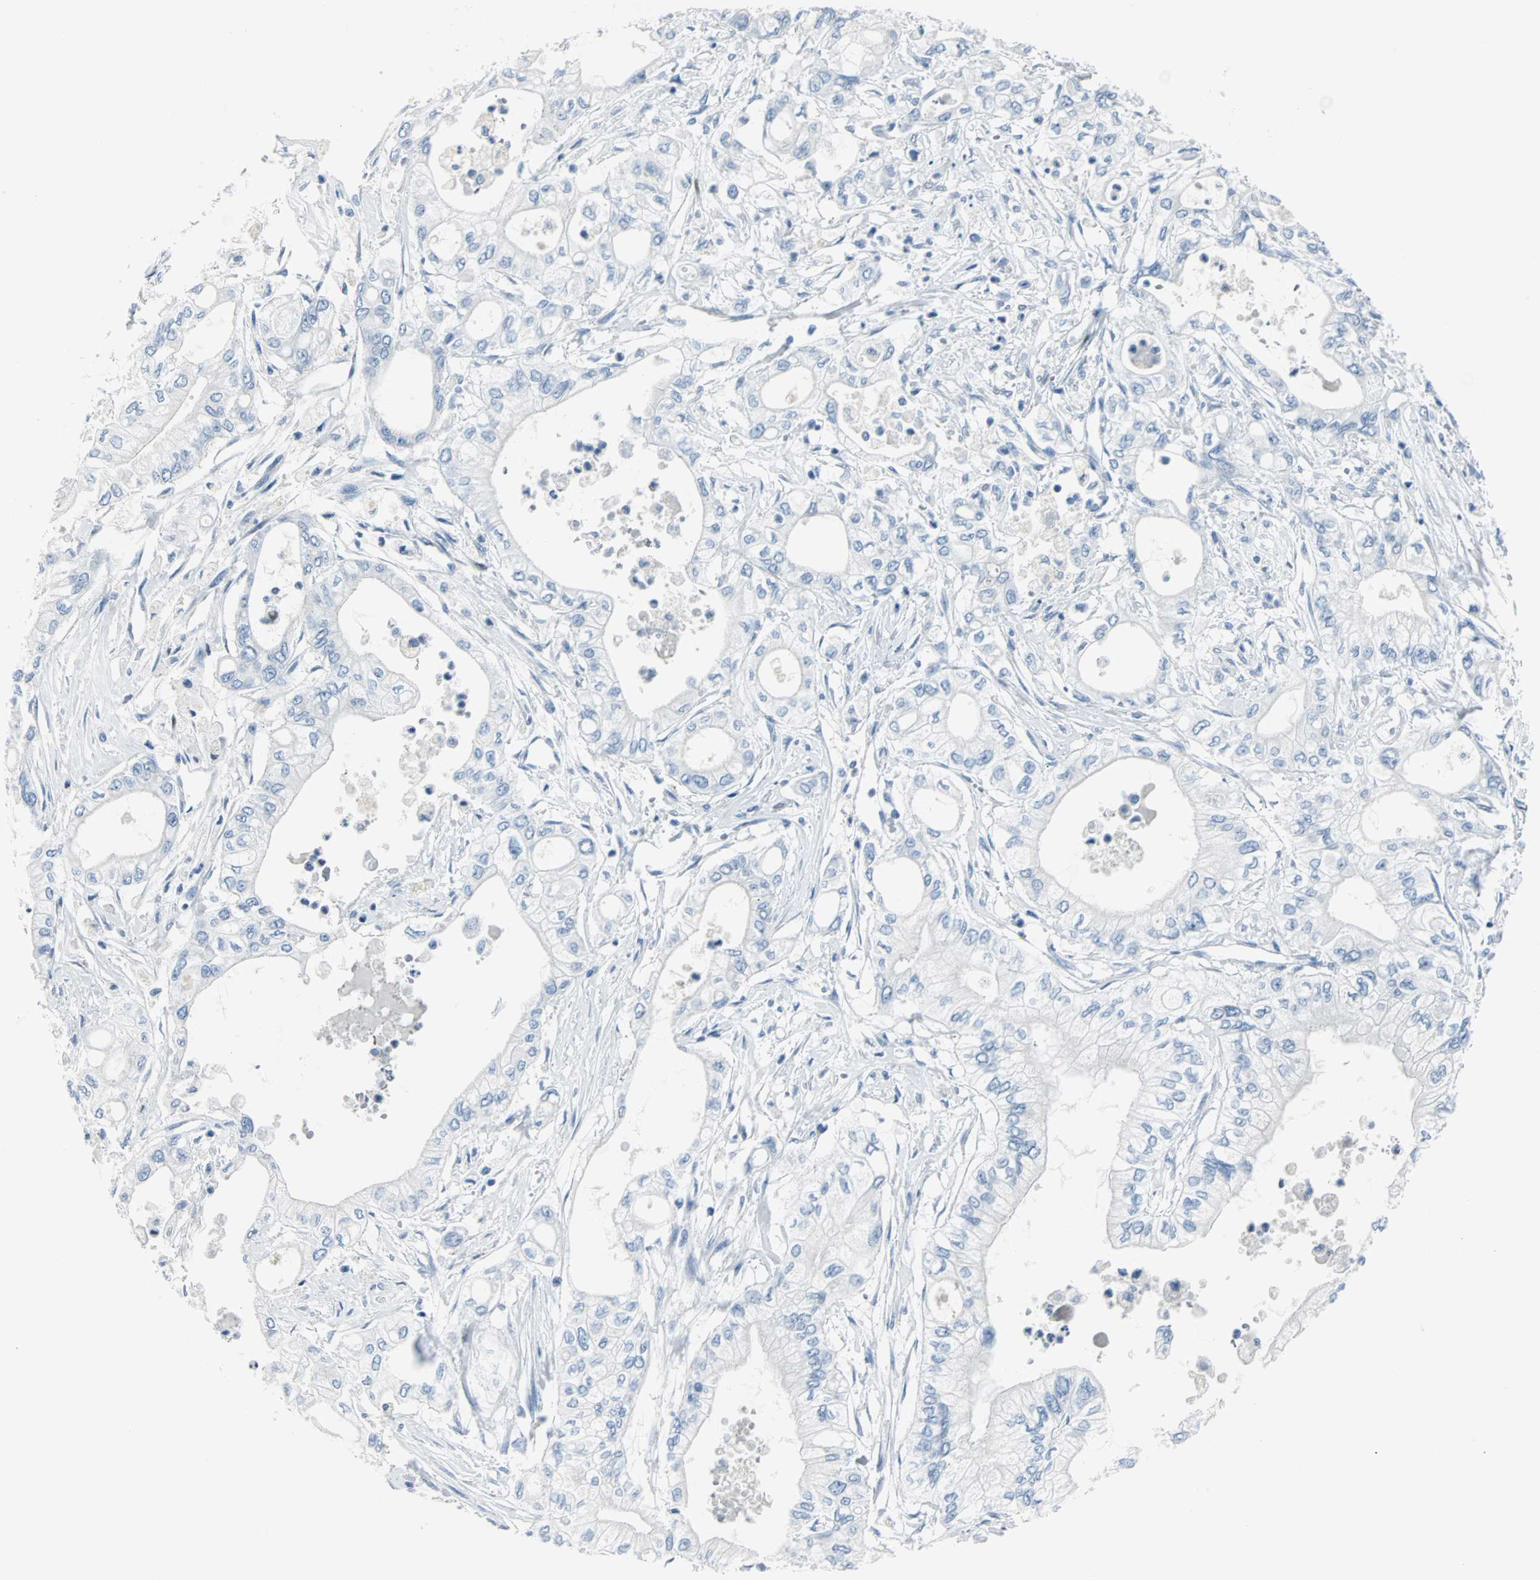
{"staining": {"intensity": "negative", "quantity": "none", "location": "none"}, "tissue": "pancreatic cancer", "cell_type": "Tumor cells", "image_type": "cancer", "snomed": [{"axis": "morphology", "description": "Adenocarcinoma, NOS"}, {"axis": "topography", "description": "Pancreas"}], "caption": "Protein analysis of pancreatic cancer (adenocarcinoma) demonstrates no significant expression in tumor cells.", "gene": "IL33", "patient": {"sex": "male", "age": 79}}